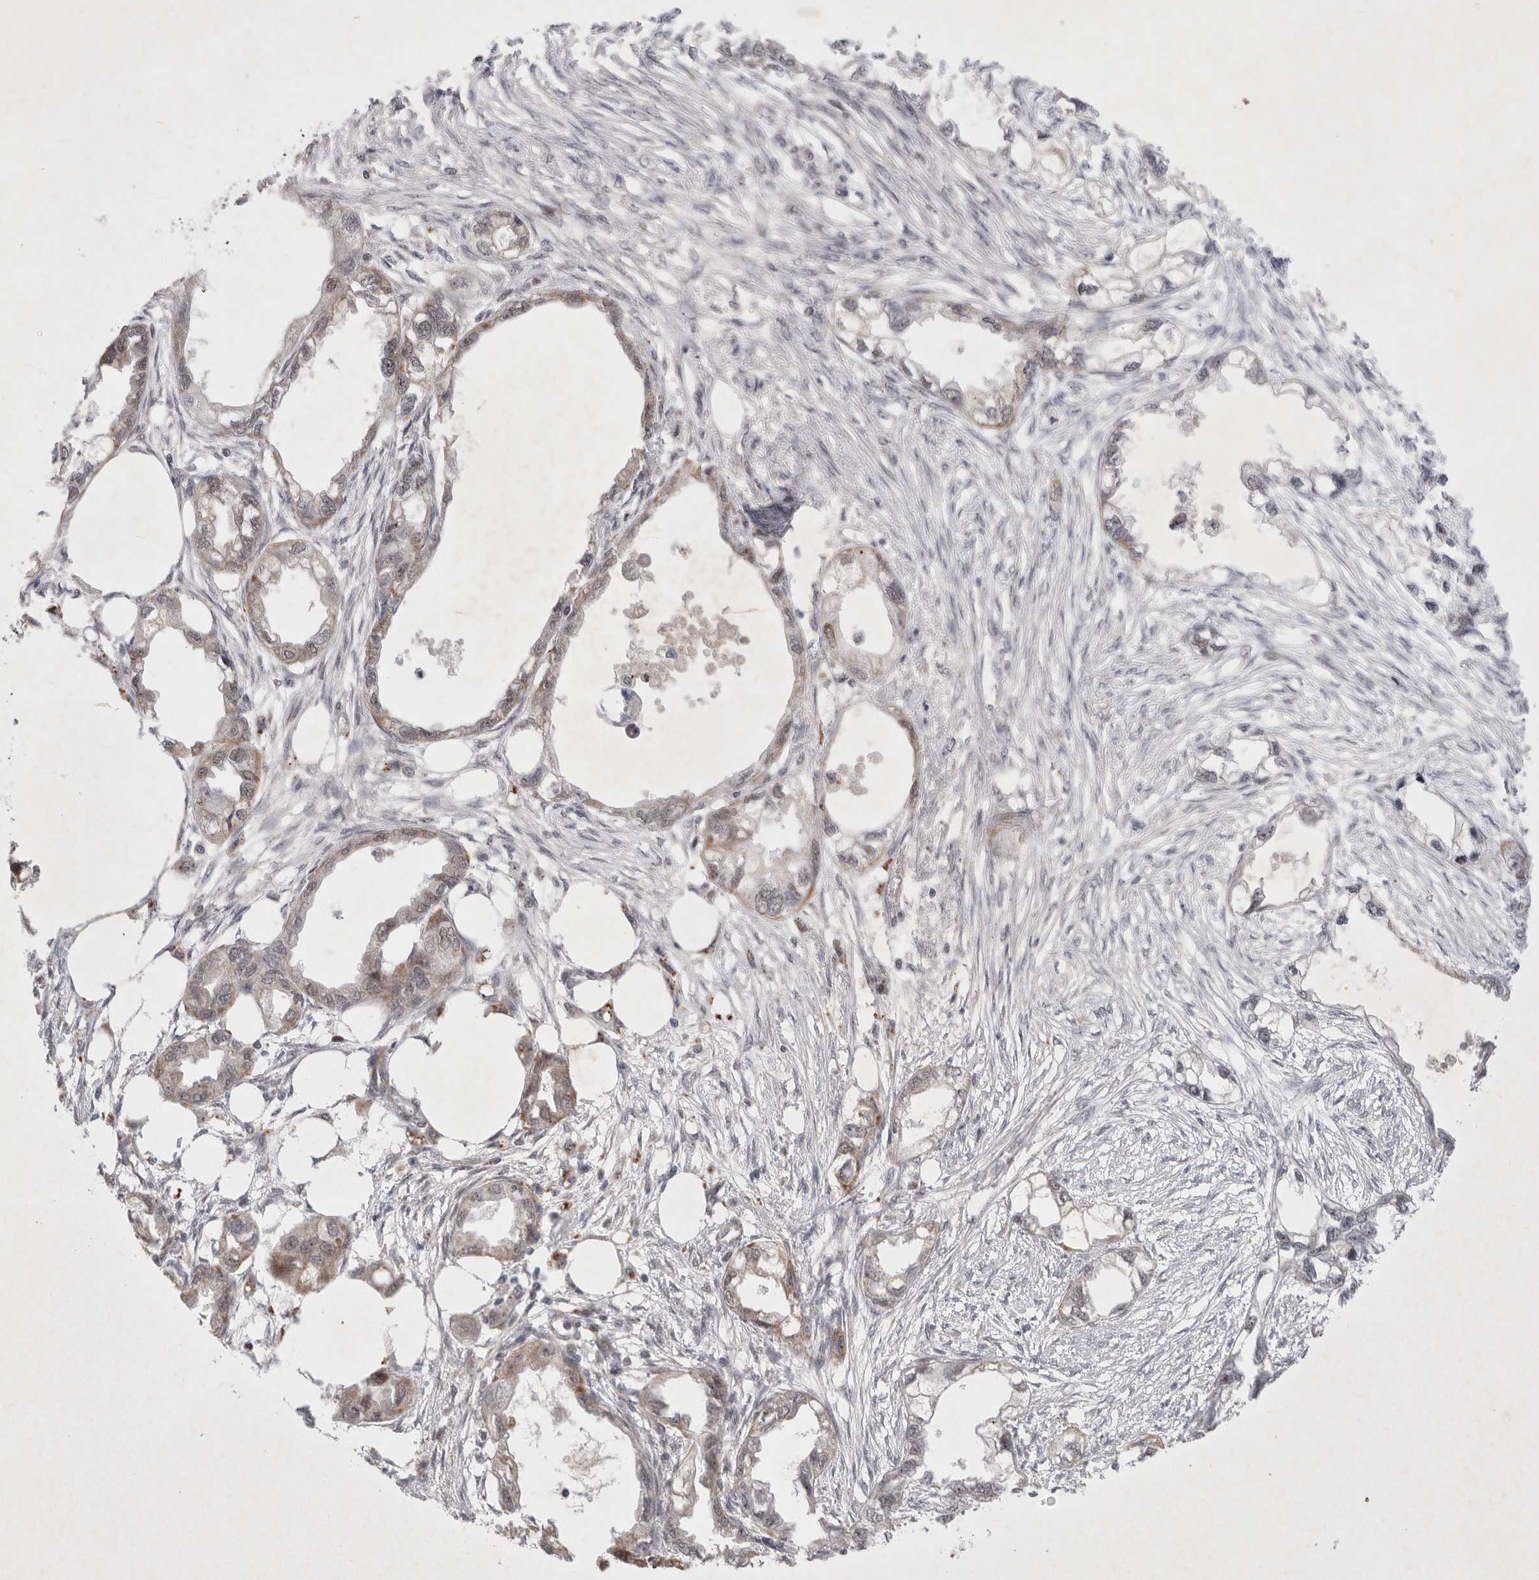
{"staining": {"intensity": "weak", "quantity": "<25%", "location": "cytoplasmic/membranous,nuclear"}, "tissue": "endometrial cancer", "cell_type": "Tumor cells", "image_type": "cancer", "snomed": [{"axis": "morphology", "description": "Adenocarcinoma, NOS"}, {"axis": "morphology", "description": "Adenocarcinoma, metastatic, NOS"}, {"axis": "topography", "description": "Adipose tissue"}, {"axis": "topography", "description": "Endometrium"}], "caption": "High power microscopy micrograph of an immunohistochemistry (IHC) image of metastatic adenocarcinoma (endometrial), revealing no significant positivity in tumor cells.", "gene": "MRPL37", "patient": {"sex": "female", "age": 67}}